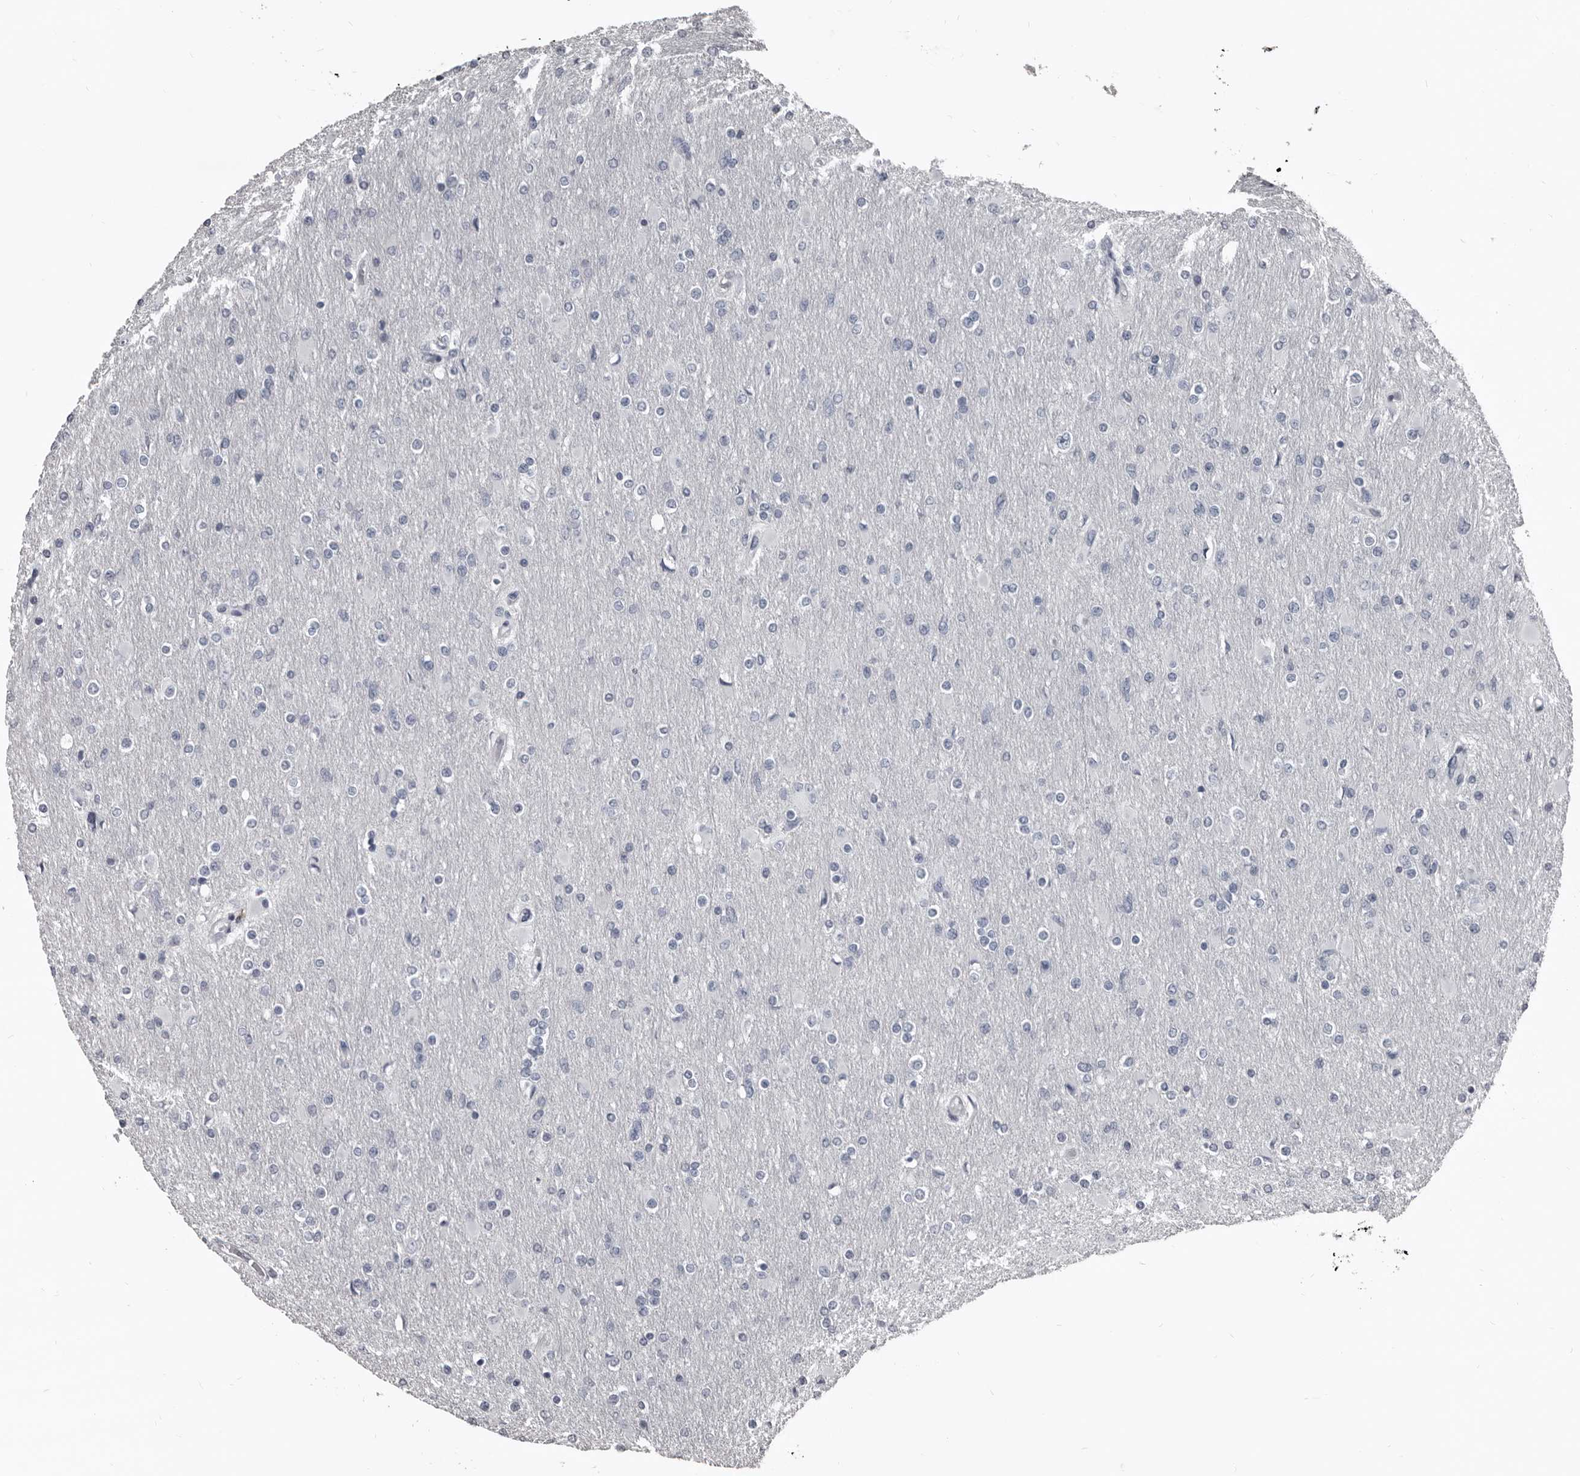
{"staining": {"intensity": "negative", "quantity": "none", "location": "none"}, "tissue": "glioma", "cell_type": "Tumor cells", "image_type": "cancer", "snomed": [{"axis": "morphology", "description": "Glioma, malignant, High grade"}, {"axis": "topography", "description": "Cerebral cortex"}], "caption": "There is no significant expression in tumor cells of malignant glioma (high-grade).", "gene": "GREB1", "patient": {"sex": "female", "age": 36}}